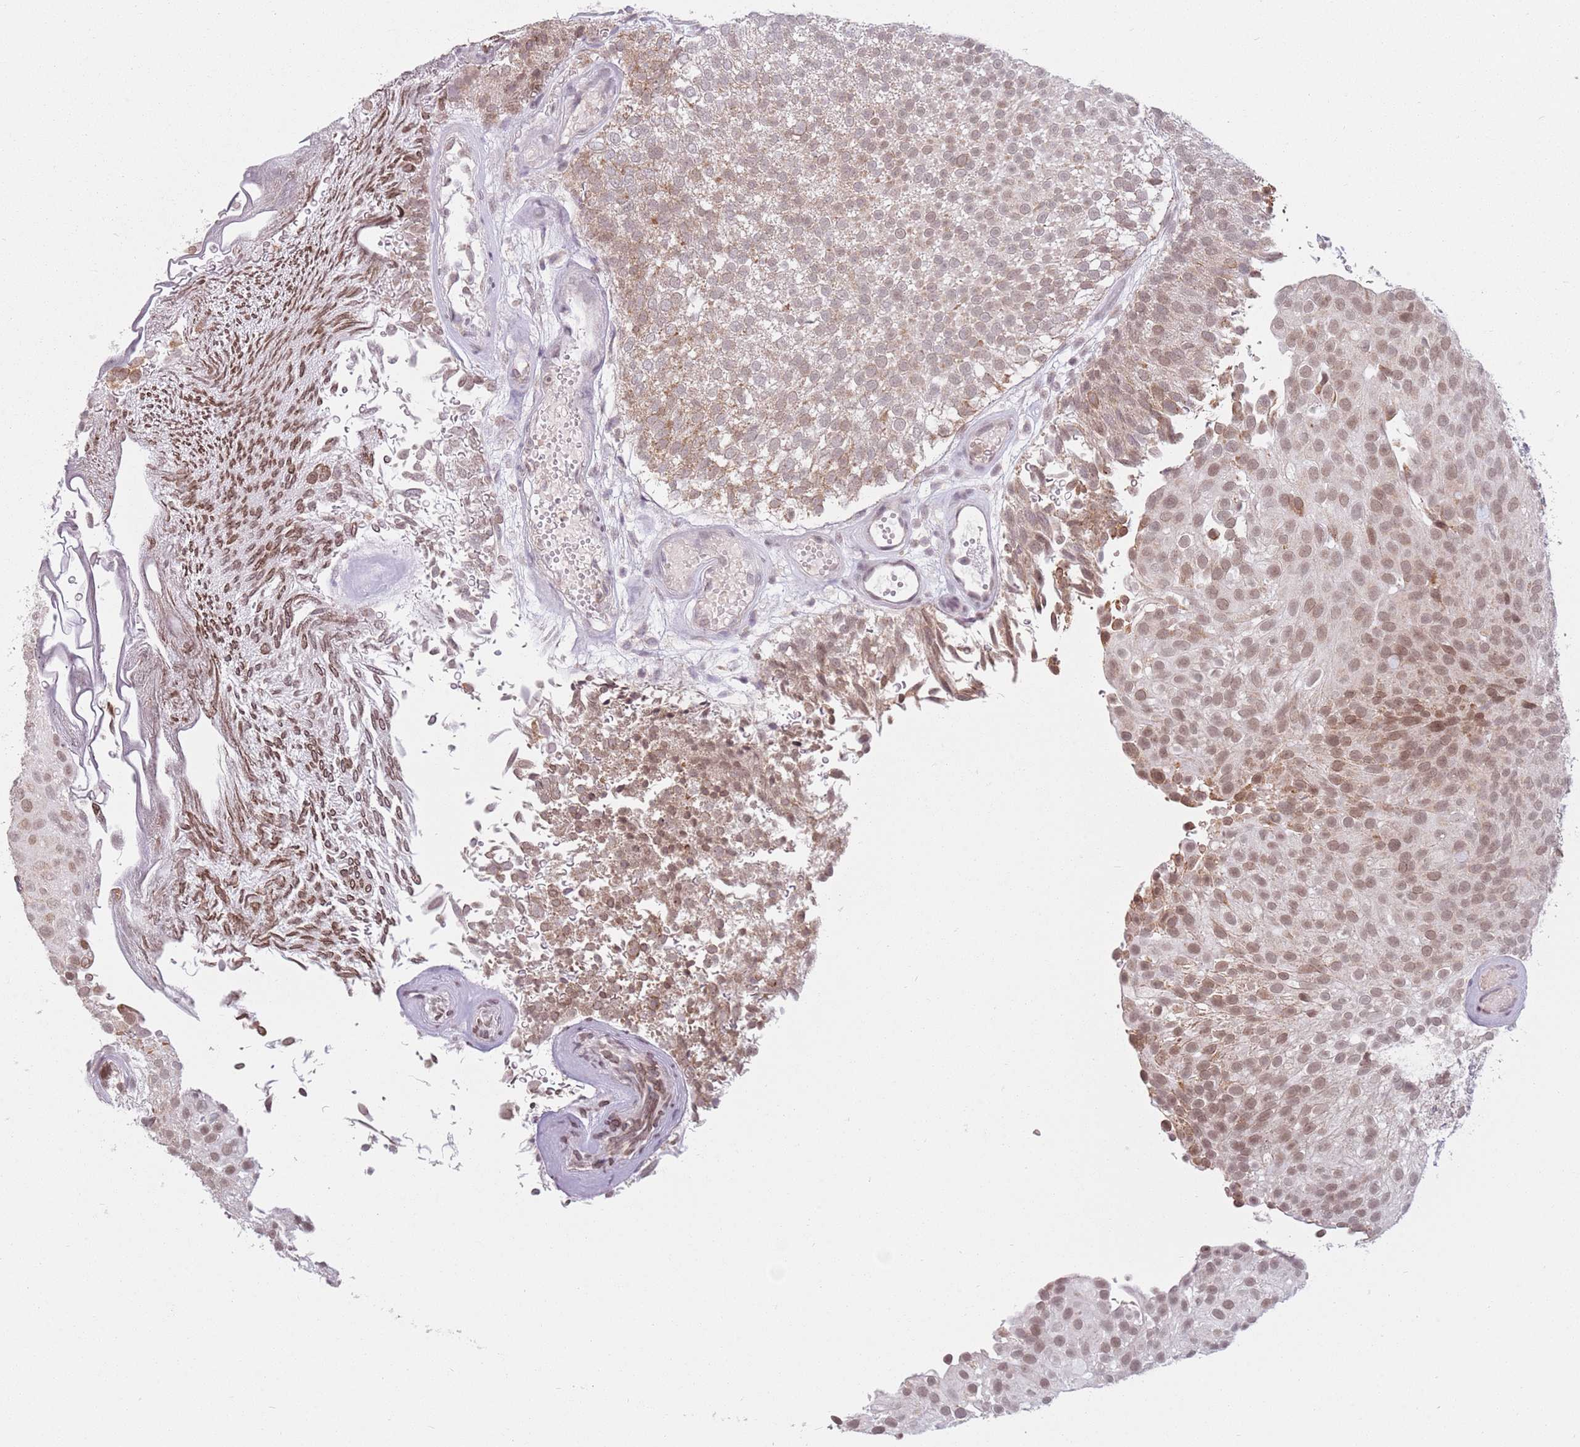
{"staining": {"intensity": "moderate", "quantity": ">75%", "location": "cytoplasmic/membranous,nuclear"}, "tissue": "urothelial cancer", "cell_type": "Tumor cells", "image_type": "cancer", "snomed": [{"axis": "morphology", "description": "Urothelial carcinoma, Low grade"}, {"axis": "topography", "description": "Urinary bladder"}], "caption": "Moderate cytoplasmic/membranous and nuclear positivity is appreciated in approximately >75% of tumor cells in urothelial cancer. The staining is performed using DAB (3,3'-diaminobenzidine) brown chromogen to label protein expression. The nuclei are counter-stained blue using hematoxylin.", "gene": "ZNF574", "patient": {"sex": "male", "age": 78}}